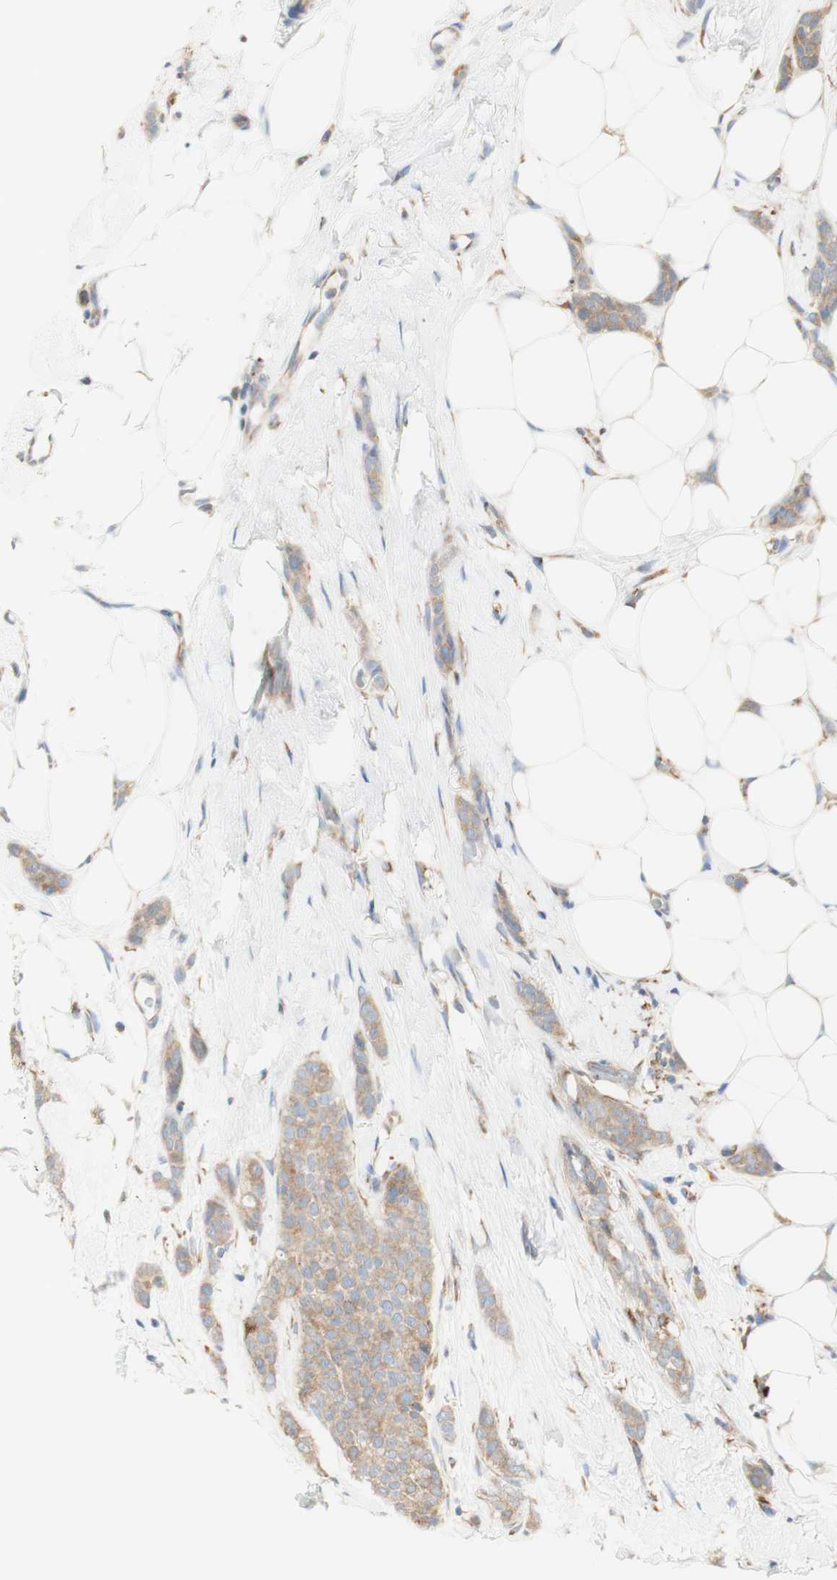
{"staining": {"intensity": "weak", "quantity": ">75%", "location": "cytoplasmic/membranous"}, "tissue": "breast cancer", "cell_type": "Tumor cells", "image_type": "cancer", "snomed": [{"axis": "morphology", "description": "Lobular carcinoma"}, {"axis": "topography", "description": "Skin"}, {"axis": "topography", "description": "Breast"}], "caption": "A photomicrograph of lobular carcinoma (breast) stained for a protein exhibits weak cytoplasmic/membranous brown staining in tumor cells.", "gene": "MANF", "patient": {"sex": "female", "age": 46}}